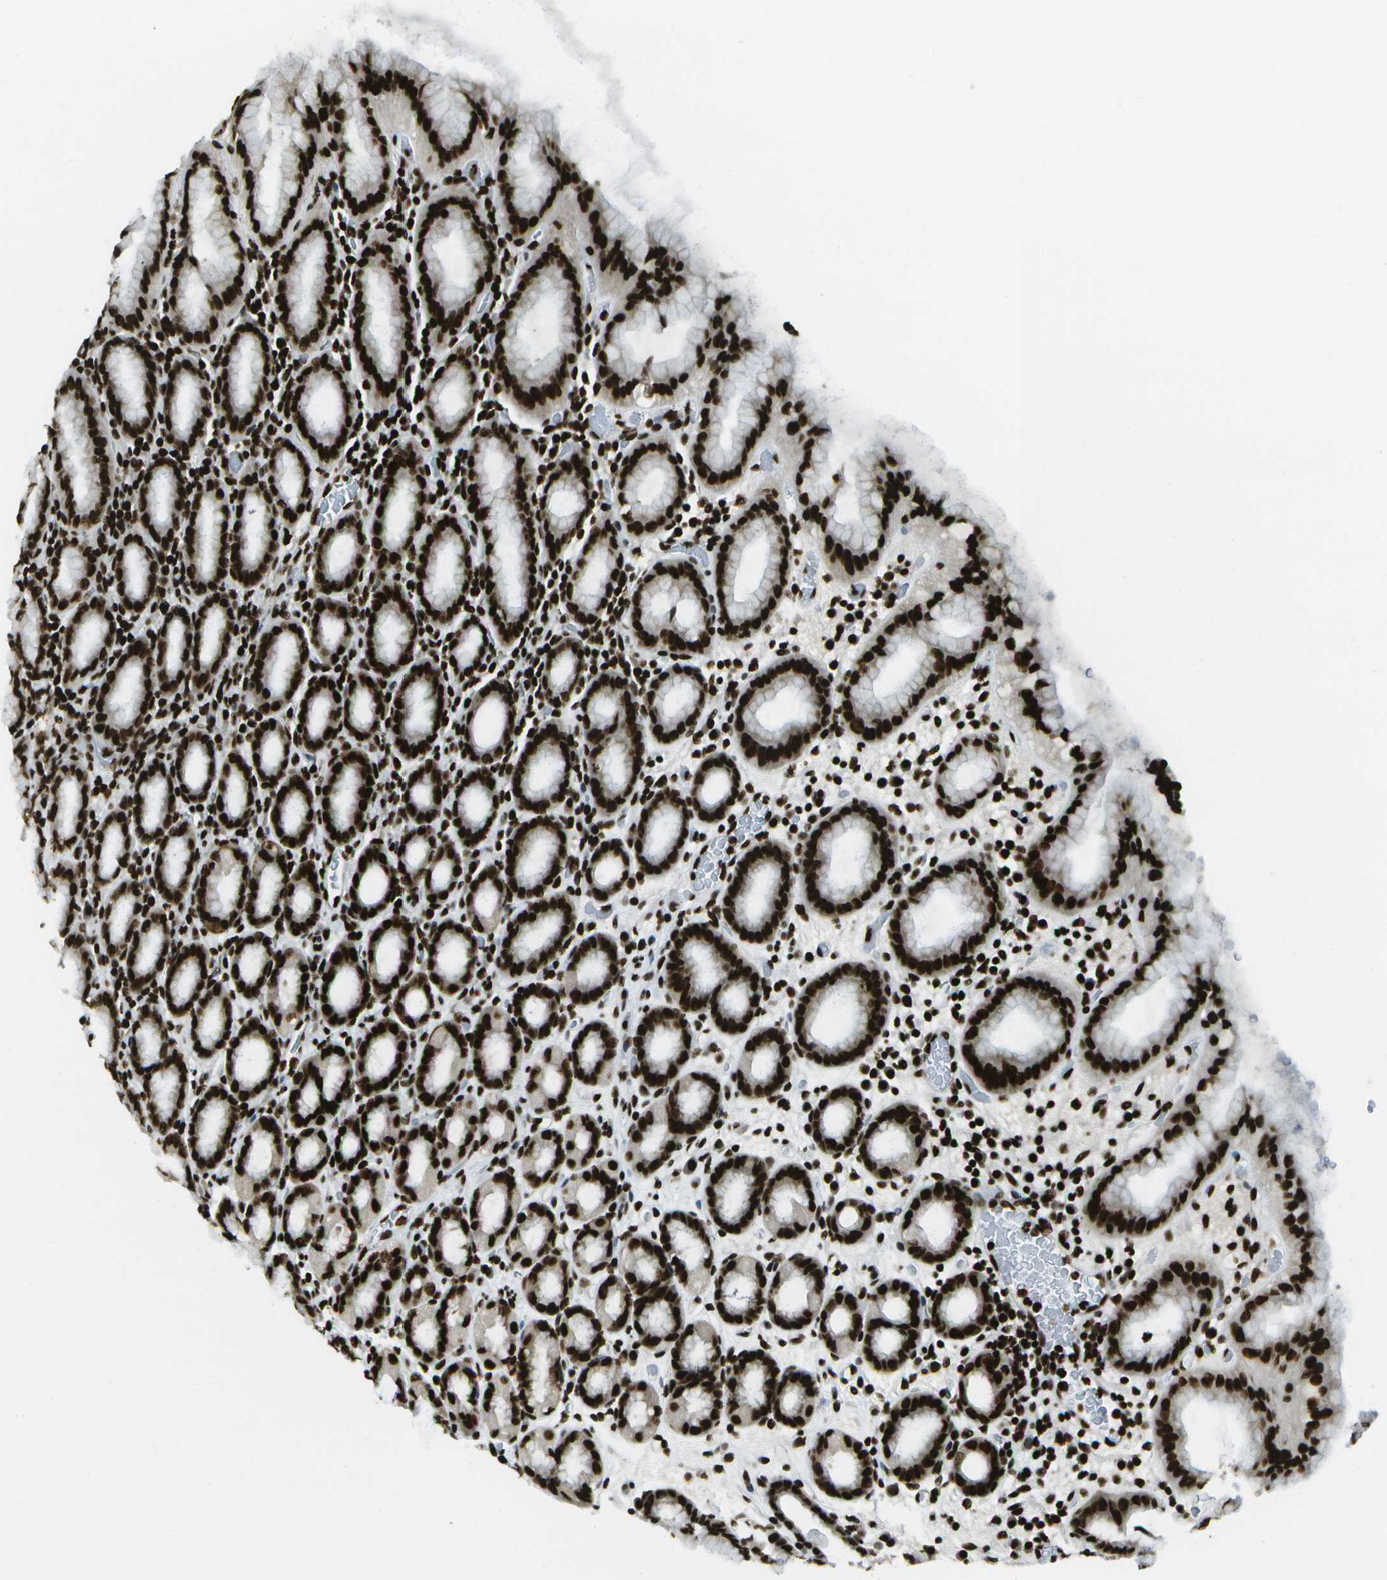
{"staining": {"intensity": "strong", "quantity": ">75%", "location": "cytoplasmic/membranous,nuclear"}, "tissue": "stomach", "cell_type": "Glandular cells", "image_type": "normal", "snomed": [{"axis": "morphology", "description": "Normal tissue, NOS"}, {"axis": "topography", "description": "Stomach, upper"}], "caption": "DAB (3,3'-diaminobenzidine) immunohistochemical staining of unremarkable stomach shows strong cytoplasmic/membranous,nuclear protein positivity in about >75% of glandular cells.", "gene": "GLYR1", "patient": {"sex": "male", "age": 68}}